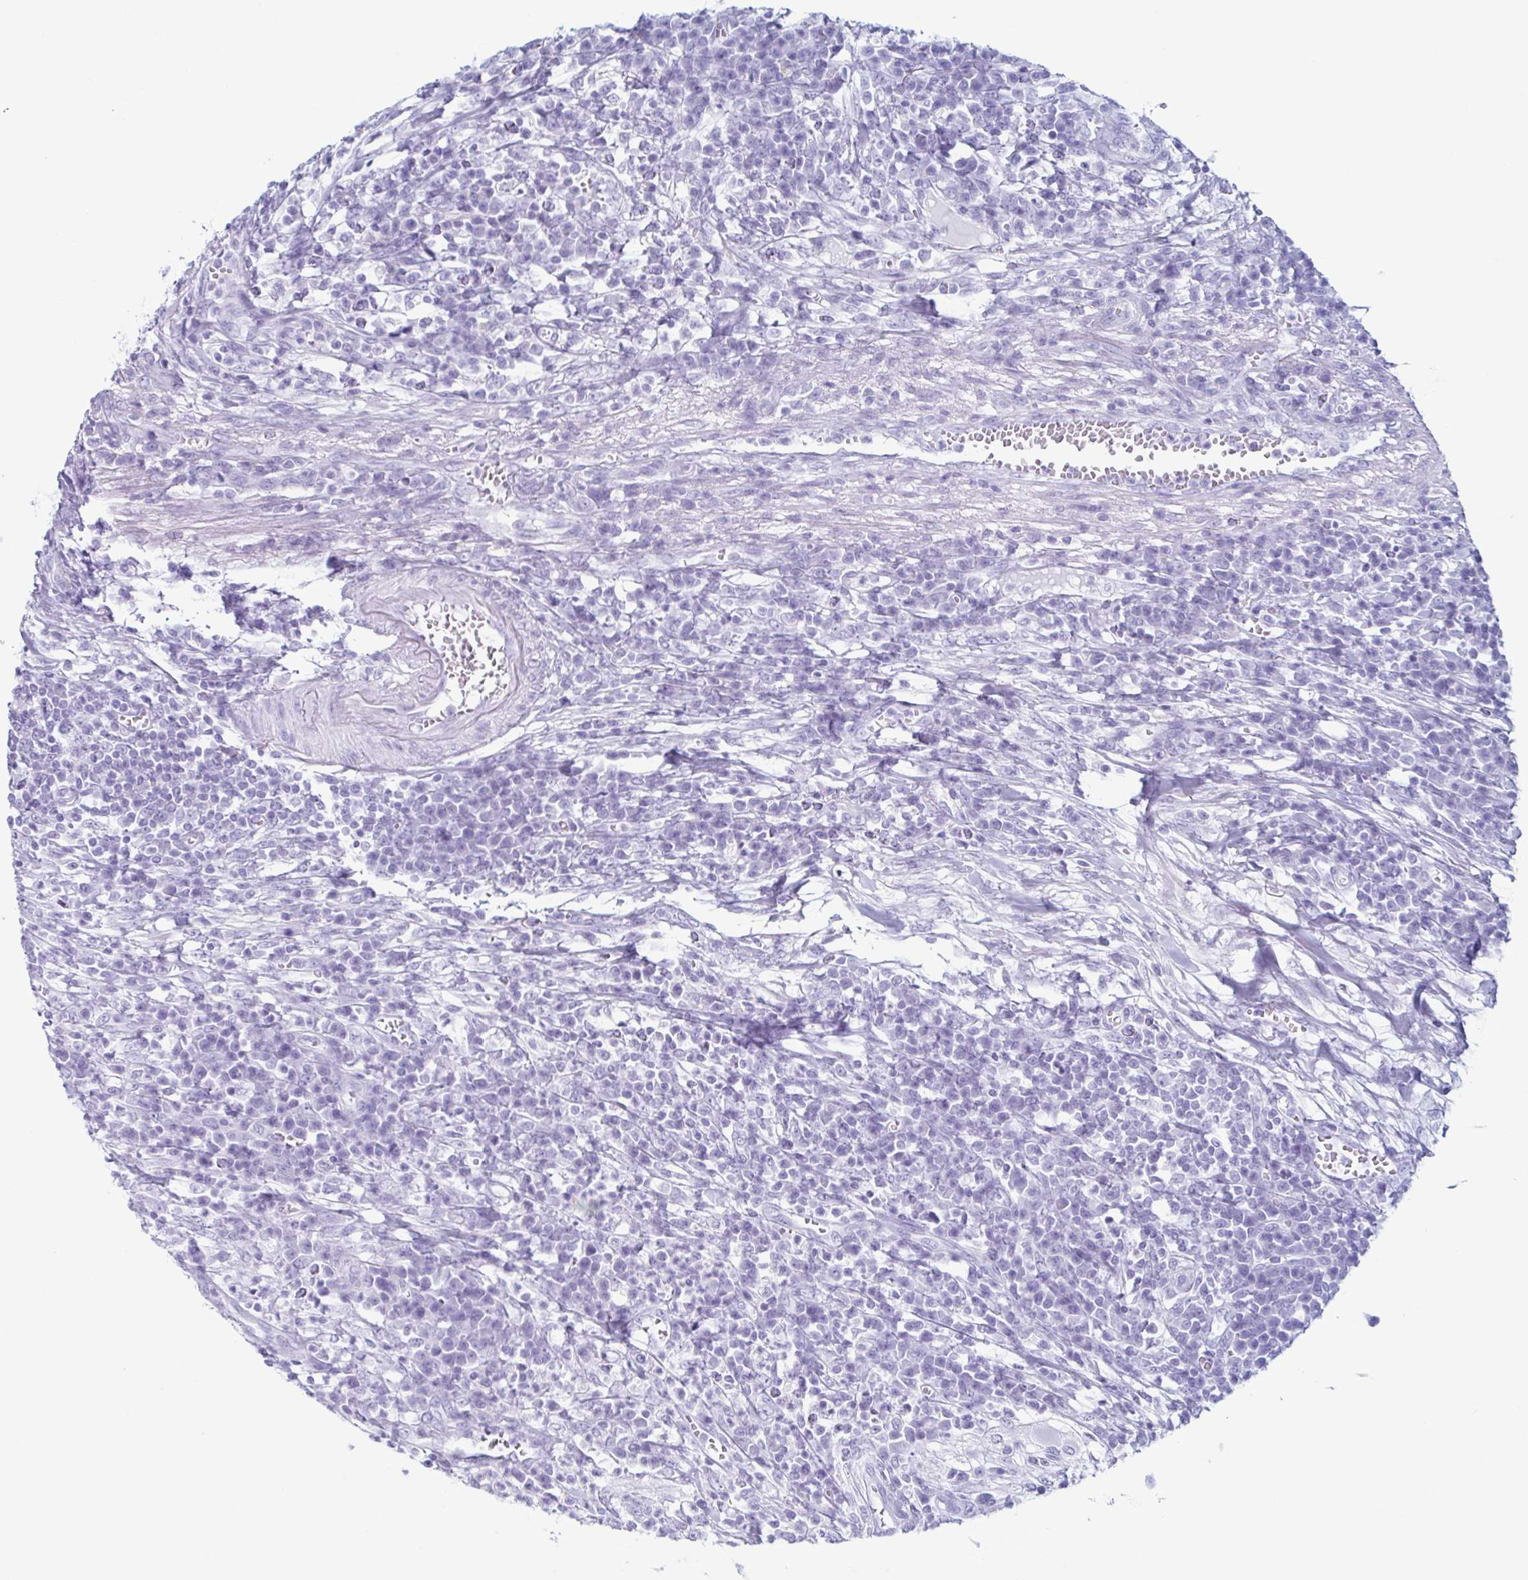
{"staining": {"intensity": "negative", "quantity": "none", "location": "none"}, "tissue": "colorectal cancer", "cell_type": "Tumor cells", "image_type": "cancer", "snomed": [{"axis": "morphology", "description": "Adenocarcinoma, NOS"}, {"axis": "topography", "description": "Colon"}], "caption": "There is no significant staining in tumor cells of colorectal cancer (adenocarcinoma).", "gene": "ENKUR", "patient": {"sex": "male", "age": 65}}